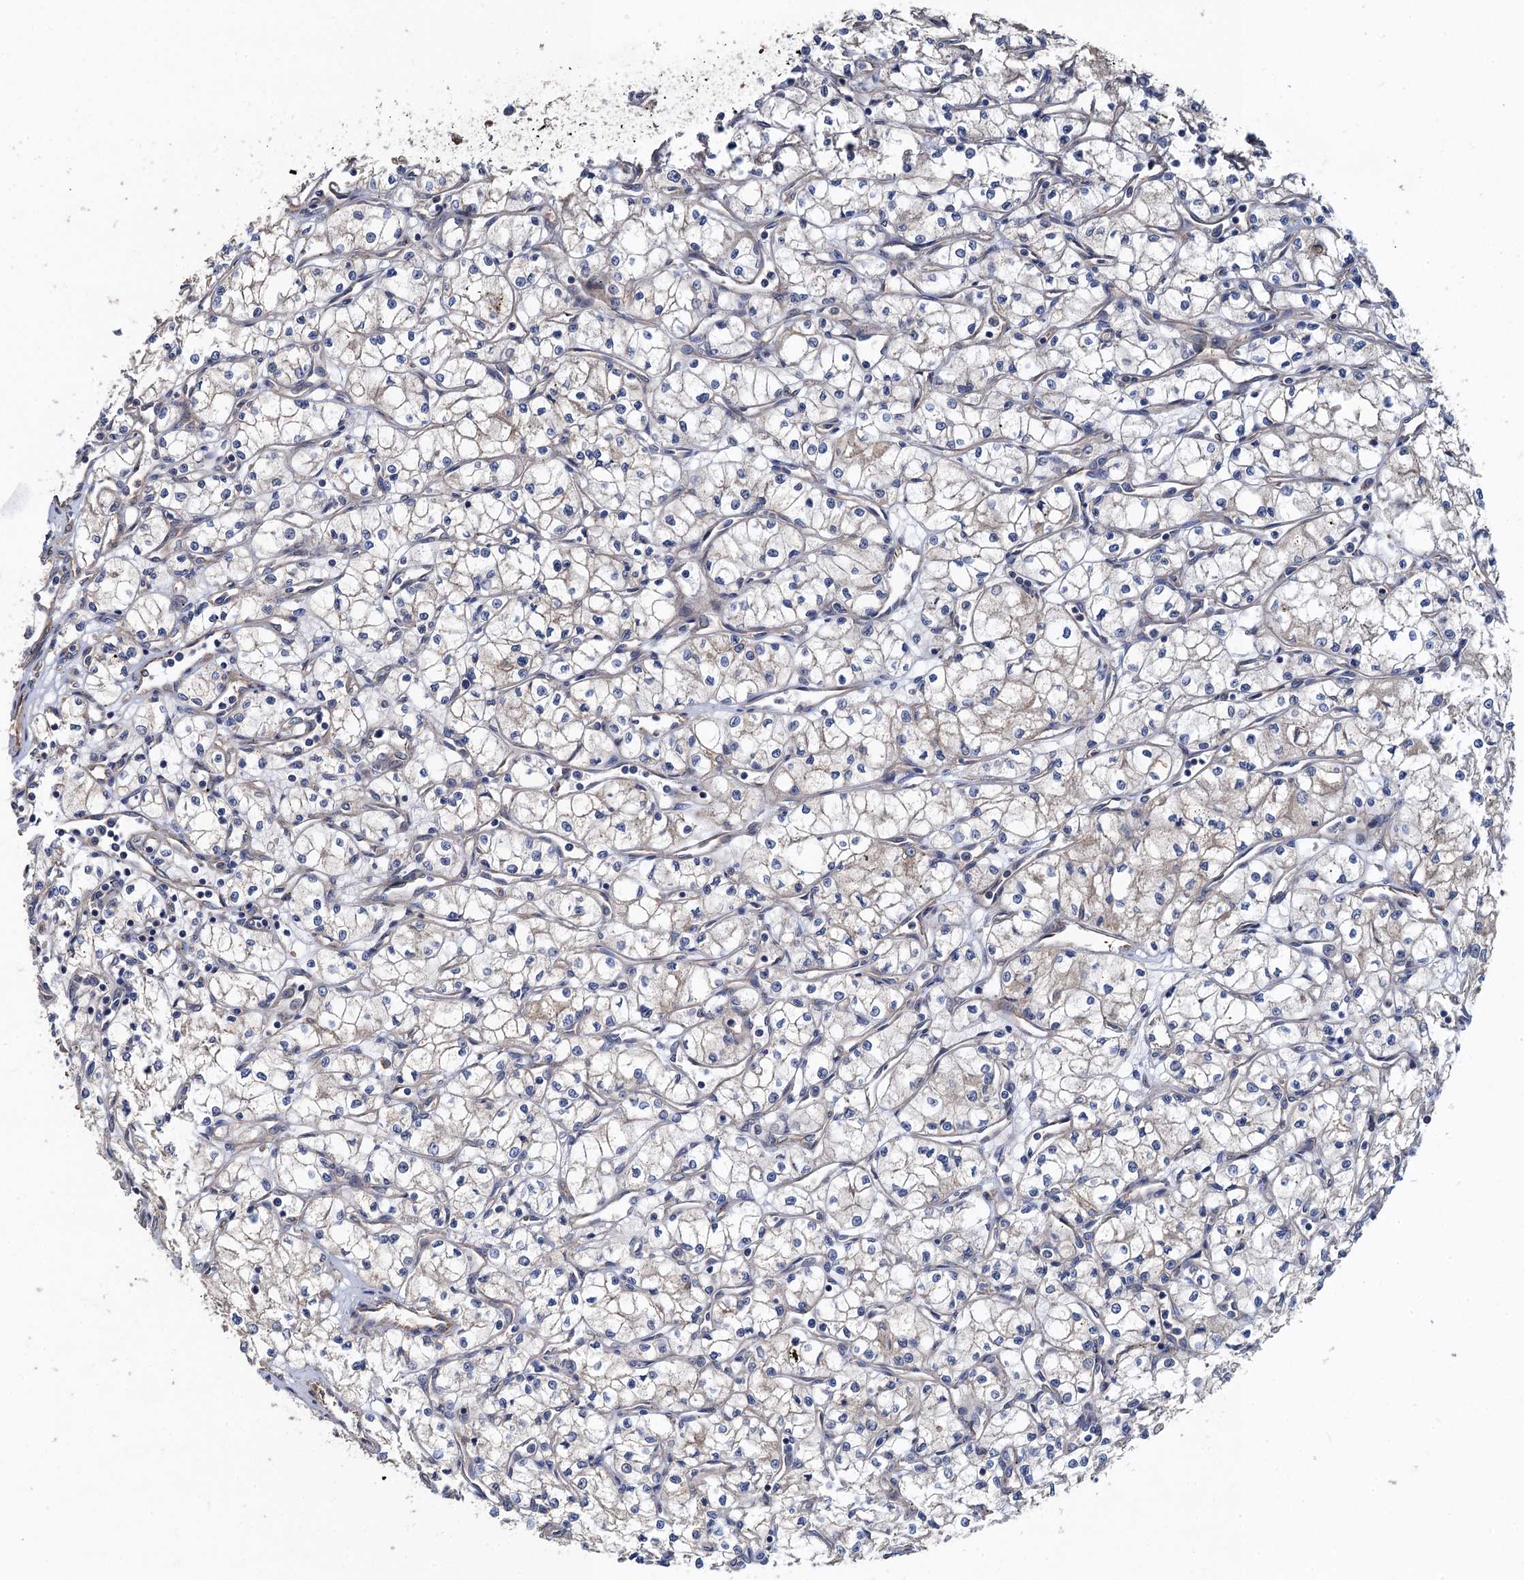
{"staining": {"intensity": "negative", "quantity": "none", "location": "none"}, "tissue": "renal cancer", "cell_type": "Tumor cells", "image_type": "cancer", "snomed": [{"axis": "morphology", "description": "Adenocarcinoma, NOS"}, {"axis": "topography", "description": "Kidney"}], "caption": "Immunohistochemical staining of human renal cancer (adenocarcinoma) displays no significant staining in tumor cells. (DAB (3,3'-diaminobenzidine) IHC visualized using brightfield microscopy, high magnification).", "gene": "PJA2", "patient": {"sex": "male", "age": 59}}